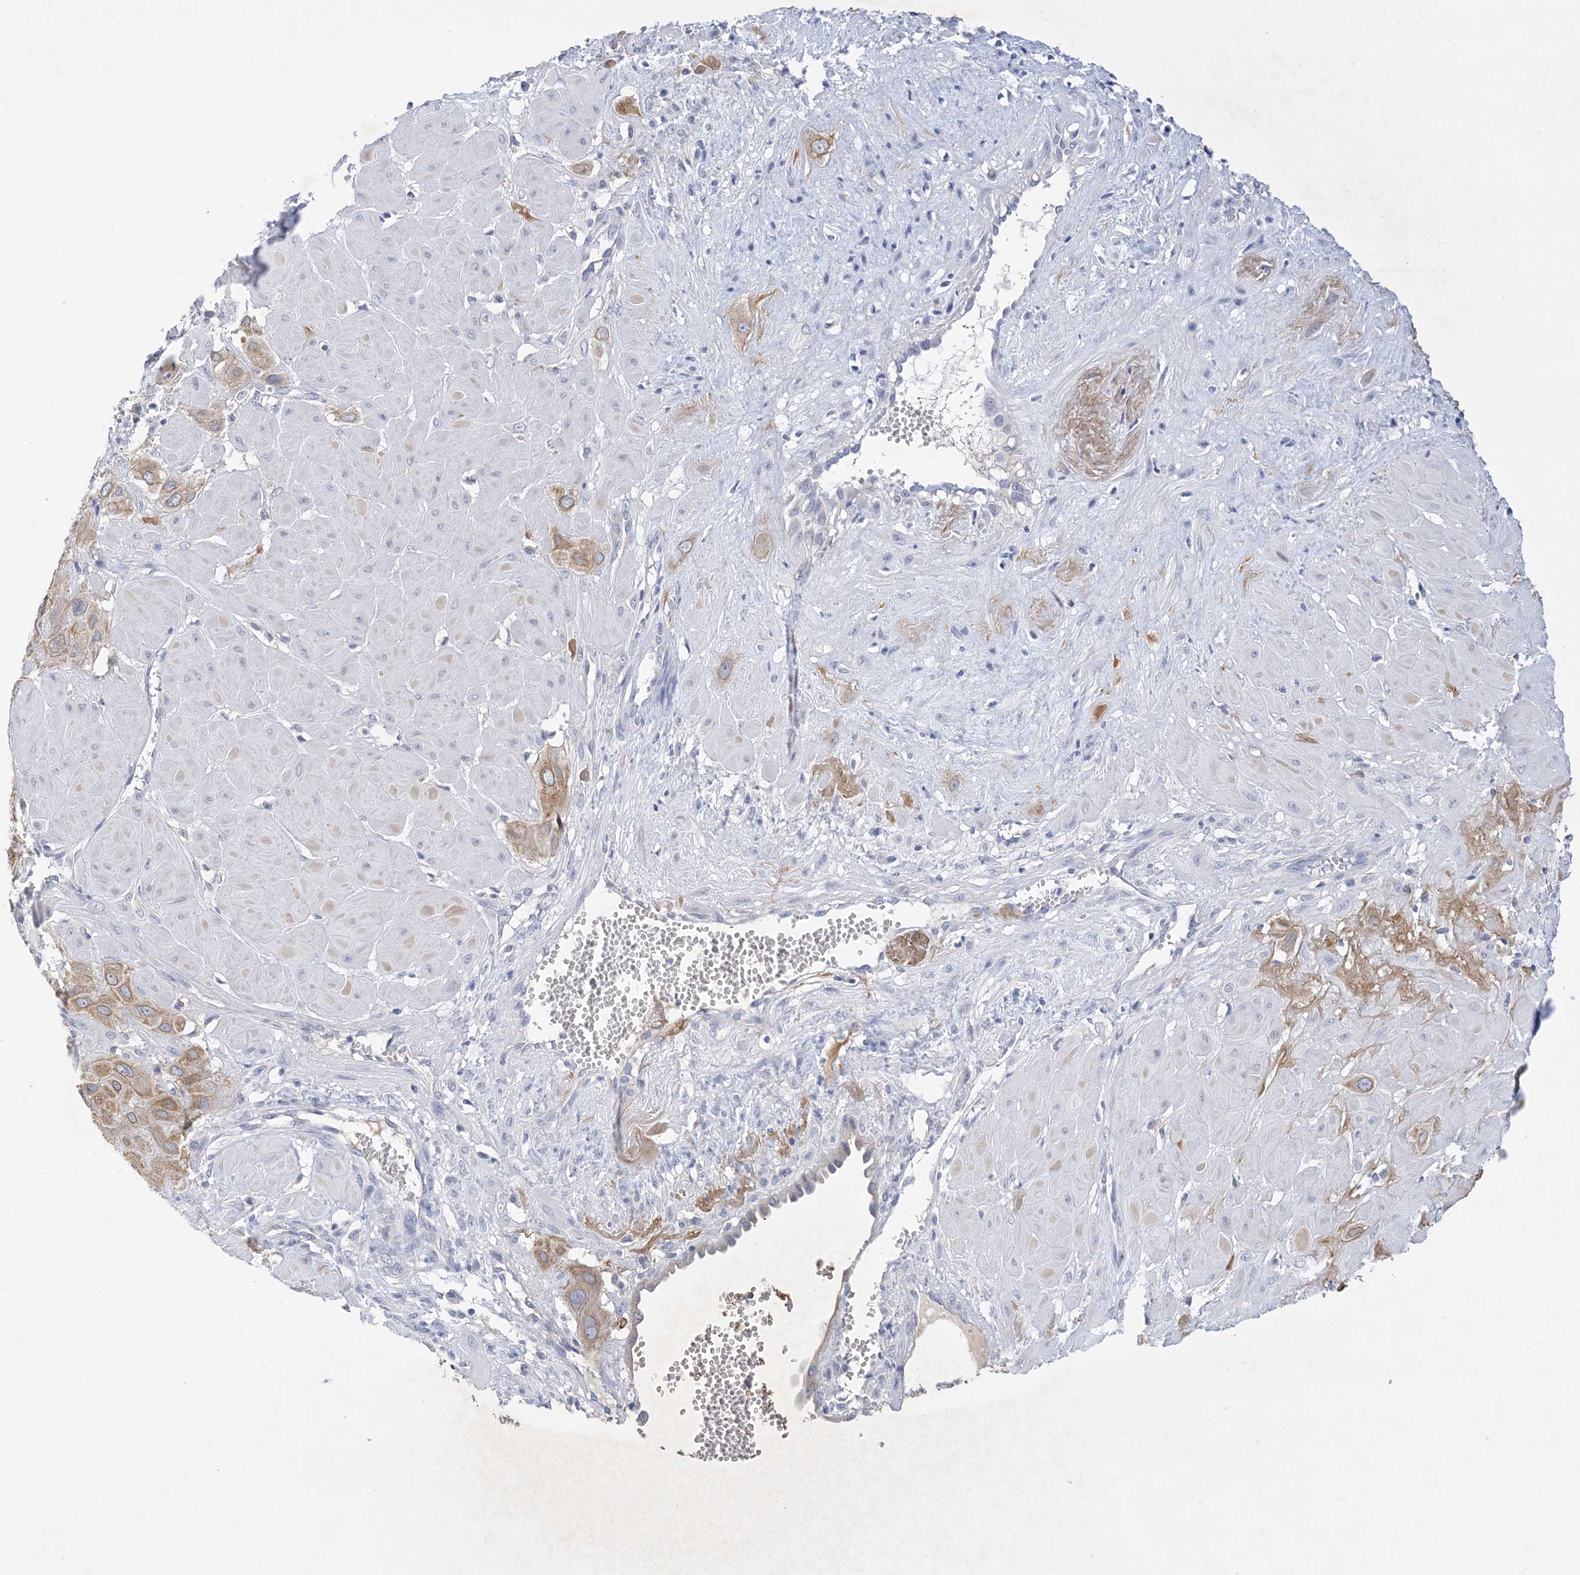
{"staining": {"intensity": "moderate", "quantity": "<25%", "location": "cytoplasmic/membranous"}, "tissue": "cervical cancer", "cell_type": "Tumor cells", "image_type": "cancer", "snomed": [{"axis": "morphology", "description": "Squamous cell carcinoma, NOS"}, {"axis": "topography", "description": "Cervix"}], "caption": "Protein expression analysis of cervical squamous cell carcinoma displays moderate cytoplasmic/membranous staining in about <25% of tumor cells.", "gene": "PLK4", "patient": {"sex": "female", "age": 34}}